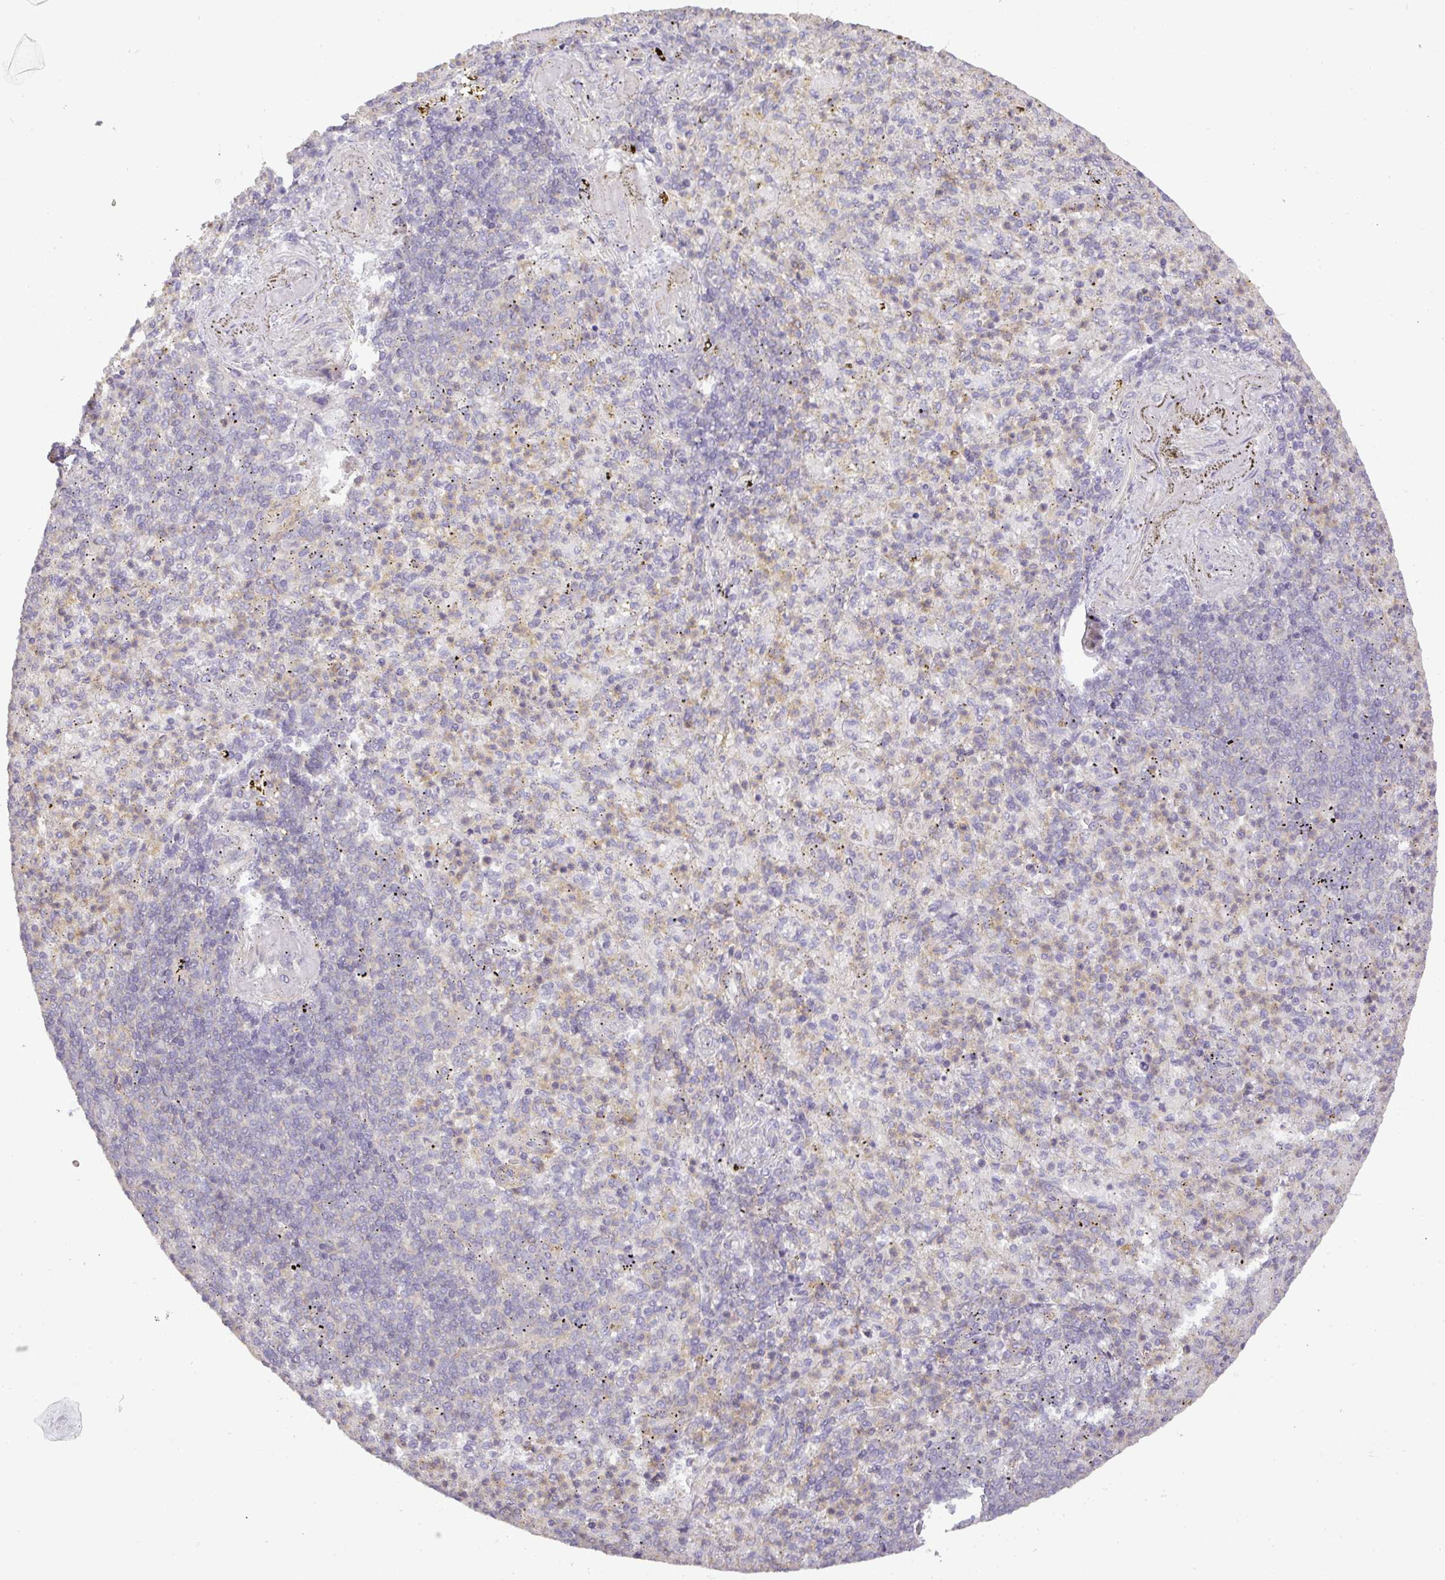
{"staining": {"intensity": "weak", "quantity": "<25%", "location": "cytoplasmic/membranous"}, "tissue": "spleen", "cell_type": "Cells in red pulp", "image_type": "normal", "snomed": [{"axis": "morphology", "description": "Normal tissue, NOS"}, {"axis": "topography", "description": "Spleen"}], "caption": "Cells in red pulp are negative for brown protein staining in unremarkable spleen. (DAB IHC, high magnification).", "gene": "NIN", "patient": {"sex": "female", "age": 74}}